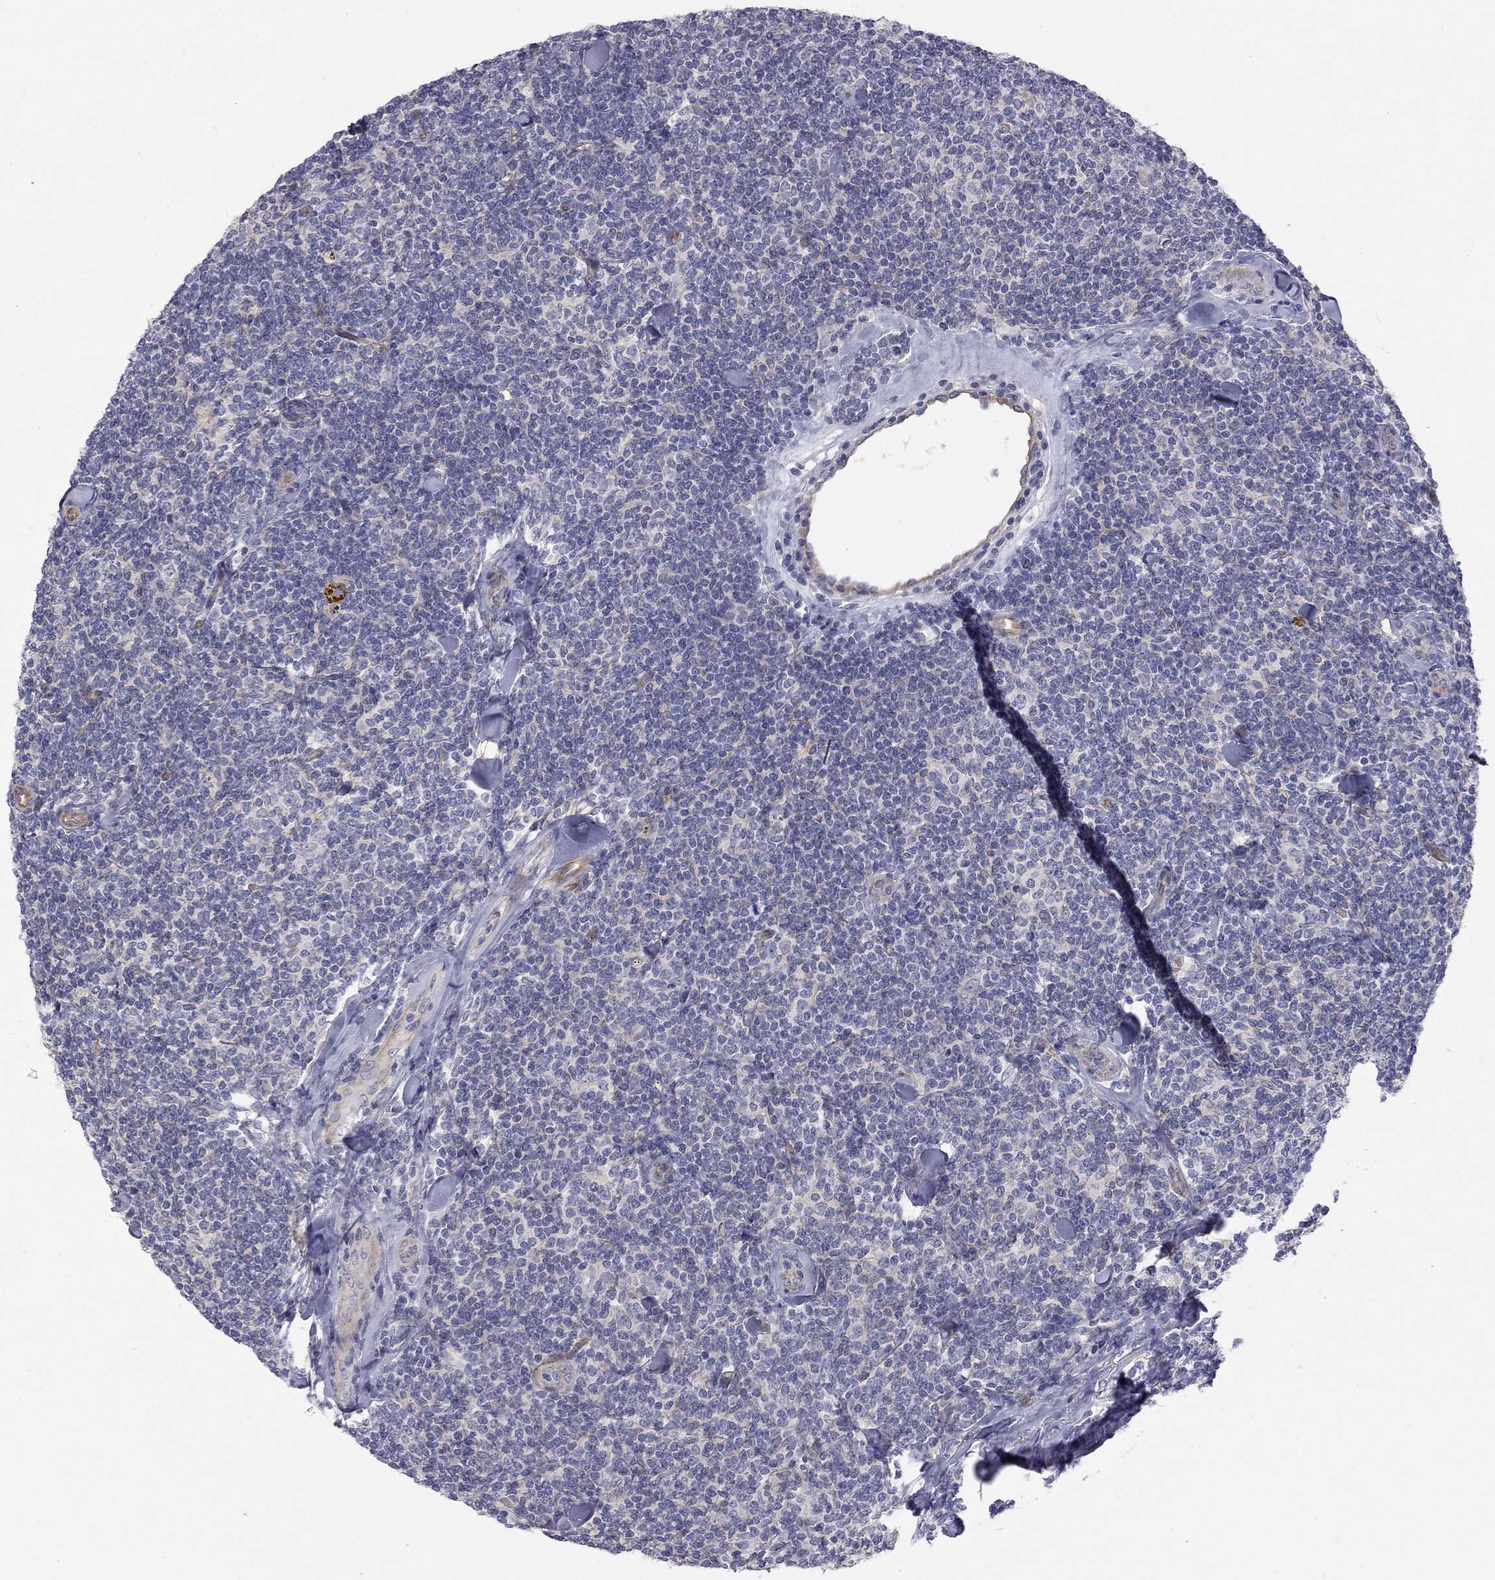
{"staining": {"intensity": "negative", "quantity": "none", "location": "none"}, "tissue": "lymphoma", "cell_type": "Tumor cells", "image_type": "cancer", "snomed": [{"axis": "morphology", "description": "Malignant lymphoma, non-Hodgkin's type, Low grade"}, {"axis": "topography", "description": "Lymph node"}], "caption": "Tumor cells are negative for brown protein staining in malignant lymphoma, non-Hodgkin's type (low-grade).", "gene": "GPRC5B", "patient": {"sex": "female", "age": 56}}